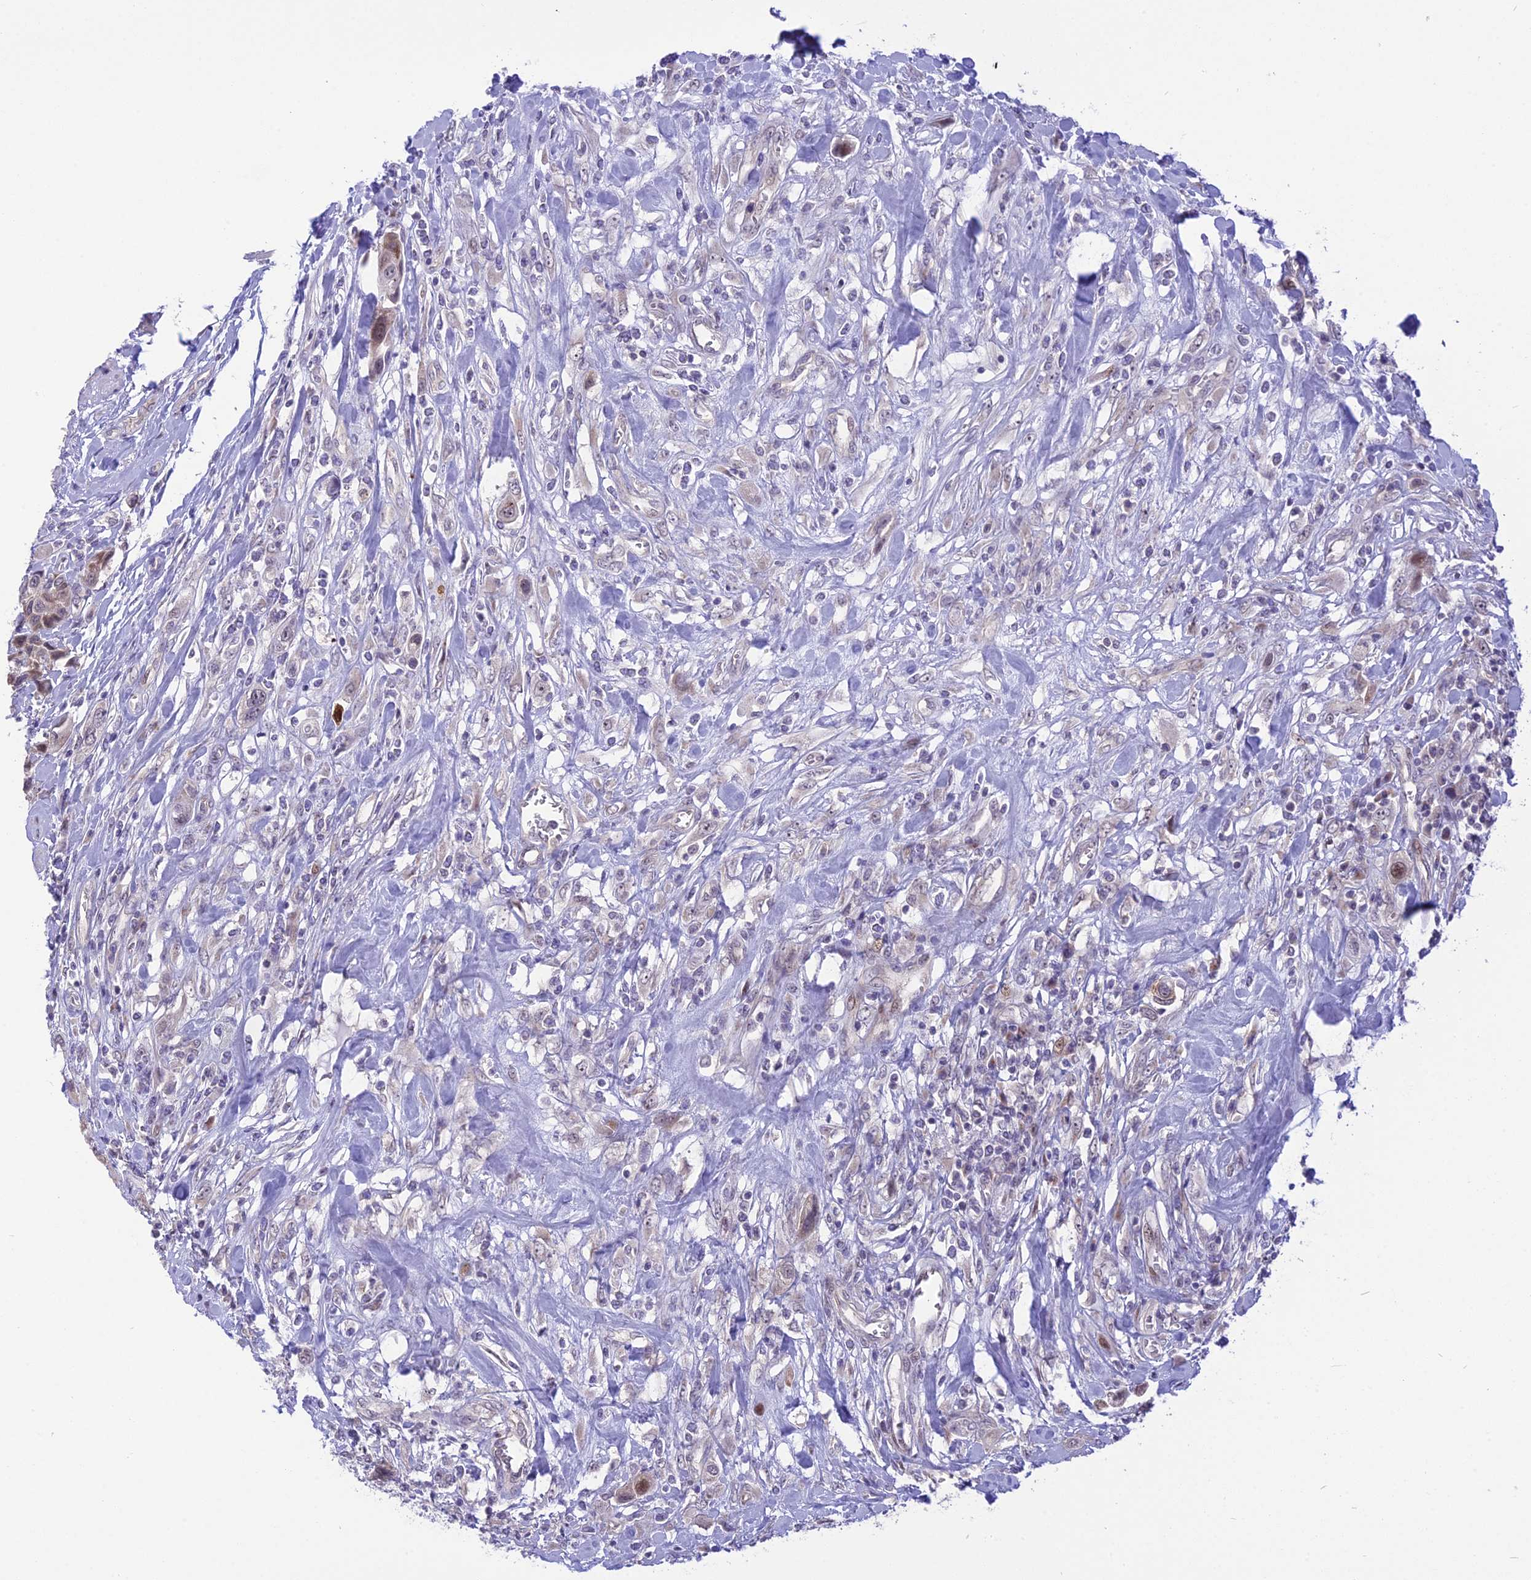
{"staining": {"intensity": "negative", "quantity": "none", "location": "none"}, "tissue": "urothelial cancer", "cell_type": "Tumor cells", "image_type": "cancer", "snomed": [{"axis": "morphology", "description": "Urothelial carcinoma, High grade"}, {"axis": "topography", "description": "Urinary bladder"}], "caption": "Urothelial cancer stained for a protein using IHC exhibits no expression tumor cells.", "gene": "ZNF837", "patient": {"sex": "male", "age": 50}}